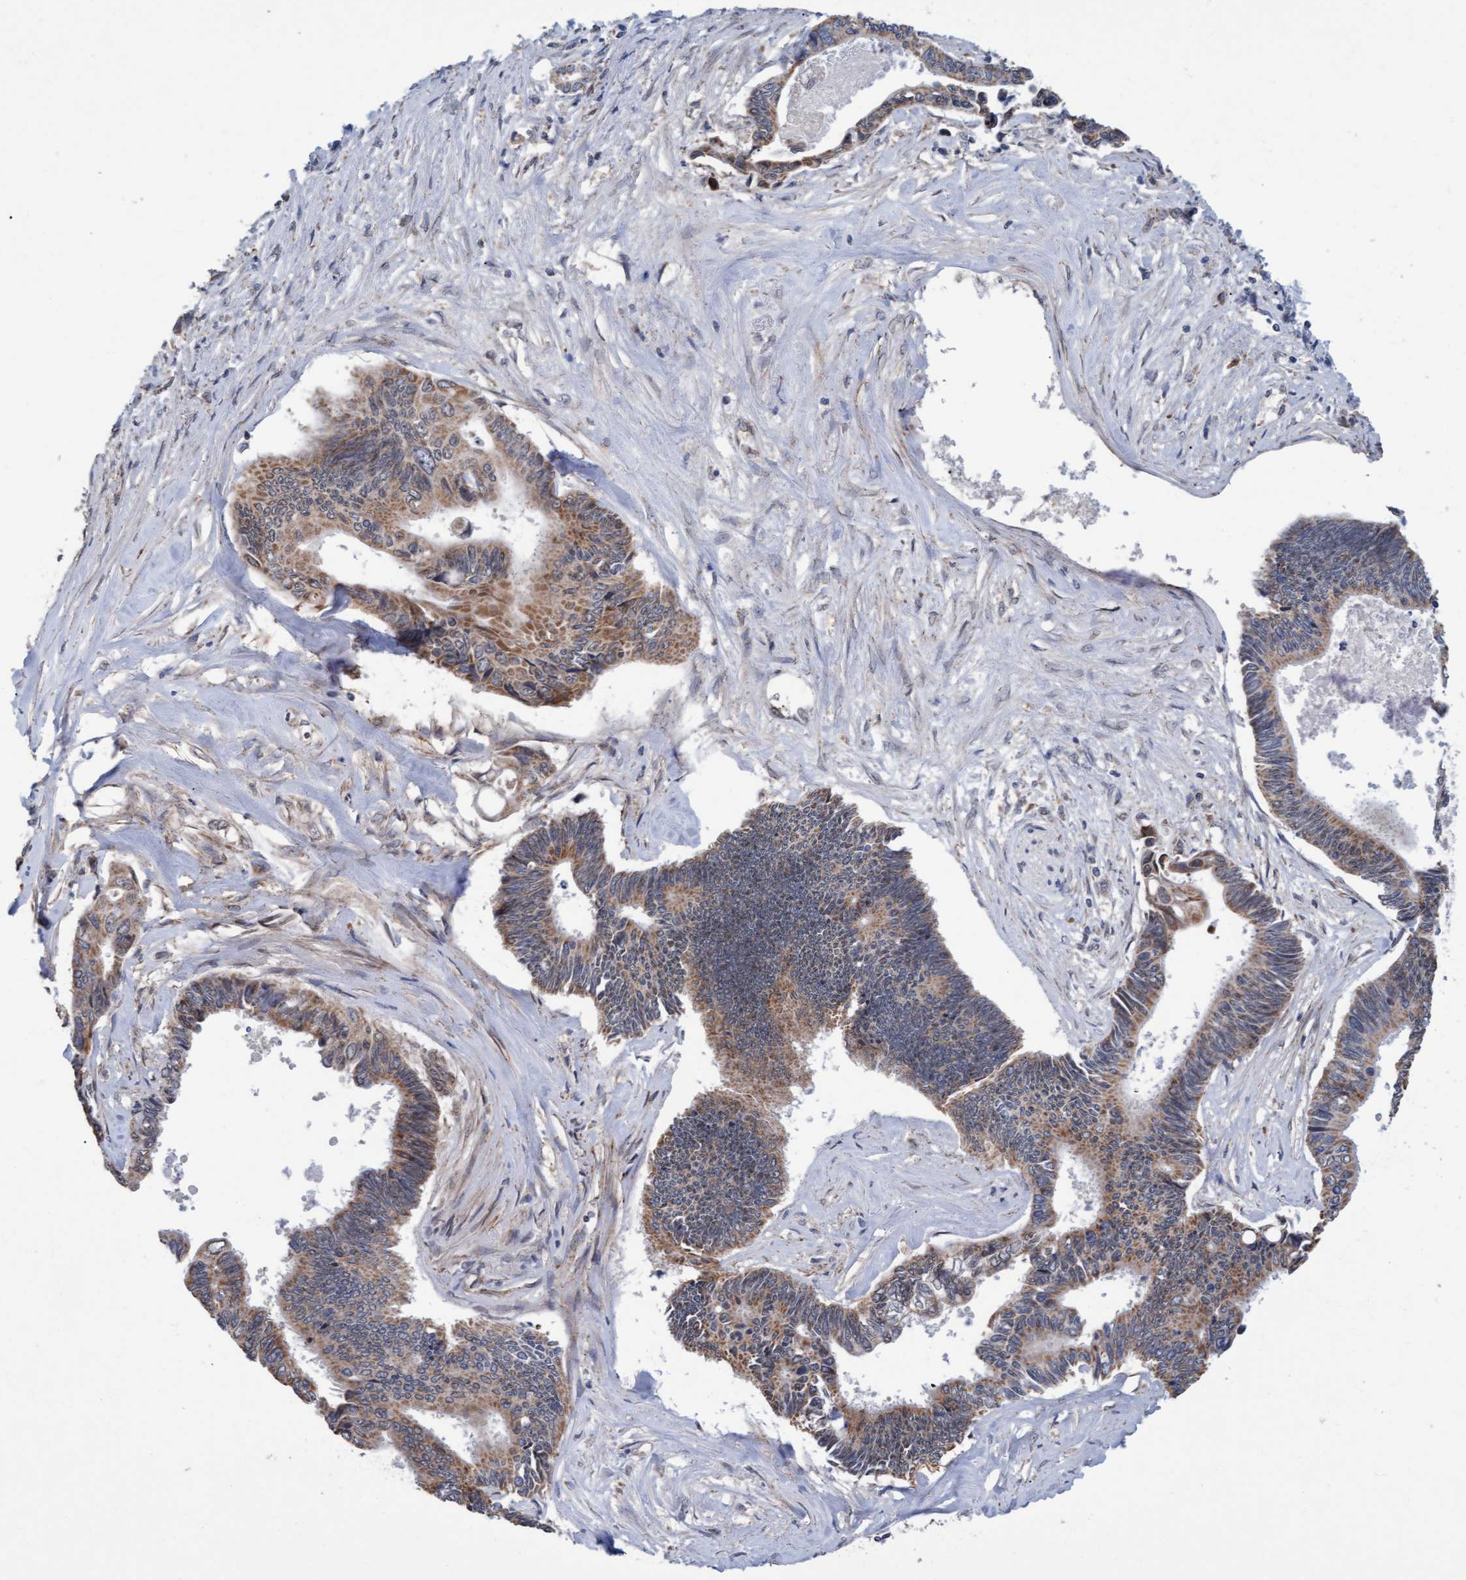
{"staining": {"intensity": "moderate", "quantity": ">75%", "location": "cytoplasmic/membranous"}, "tissue": "pancreatic cancer", "cell_type": "Tumor cells", "image_type": "cancer", "snomed": [{"axis": "morphology", "description": "Adenocarcinoma, NOS"}, {"axis": "topography", "description": "Pancreas"}], "caption": "This is a histology image of immunohistochemistry staining of pancreatic cancer, which shows moderate positivity in the cytoplasmic/membranous of tumor cells.", "gene": "MGLL", "patient": {"sex": "female", "age": 70}}